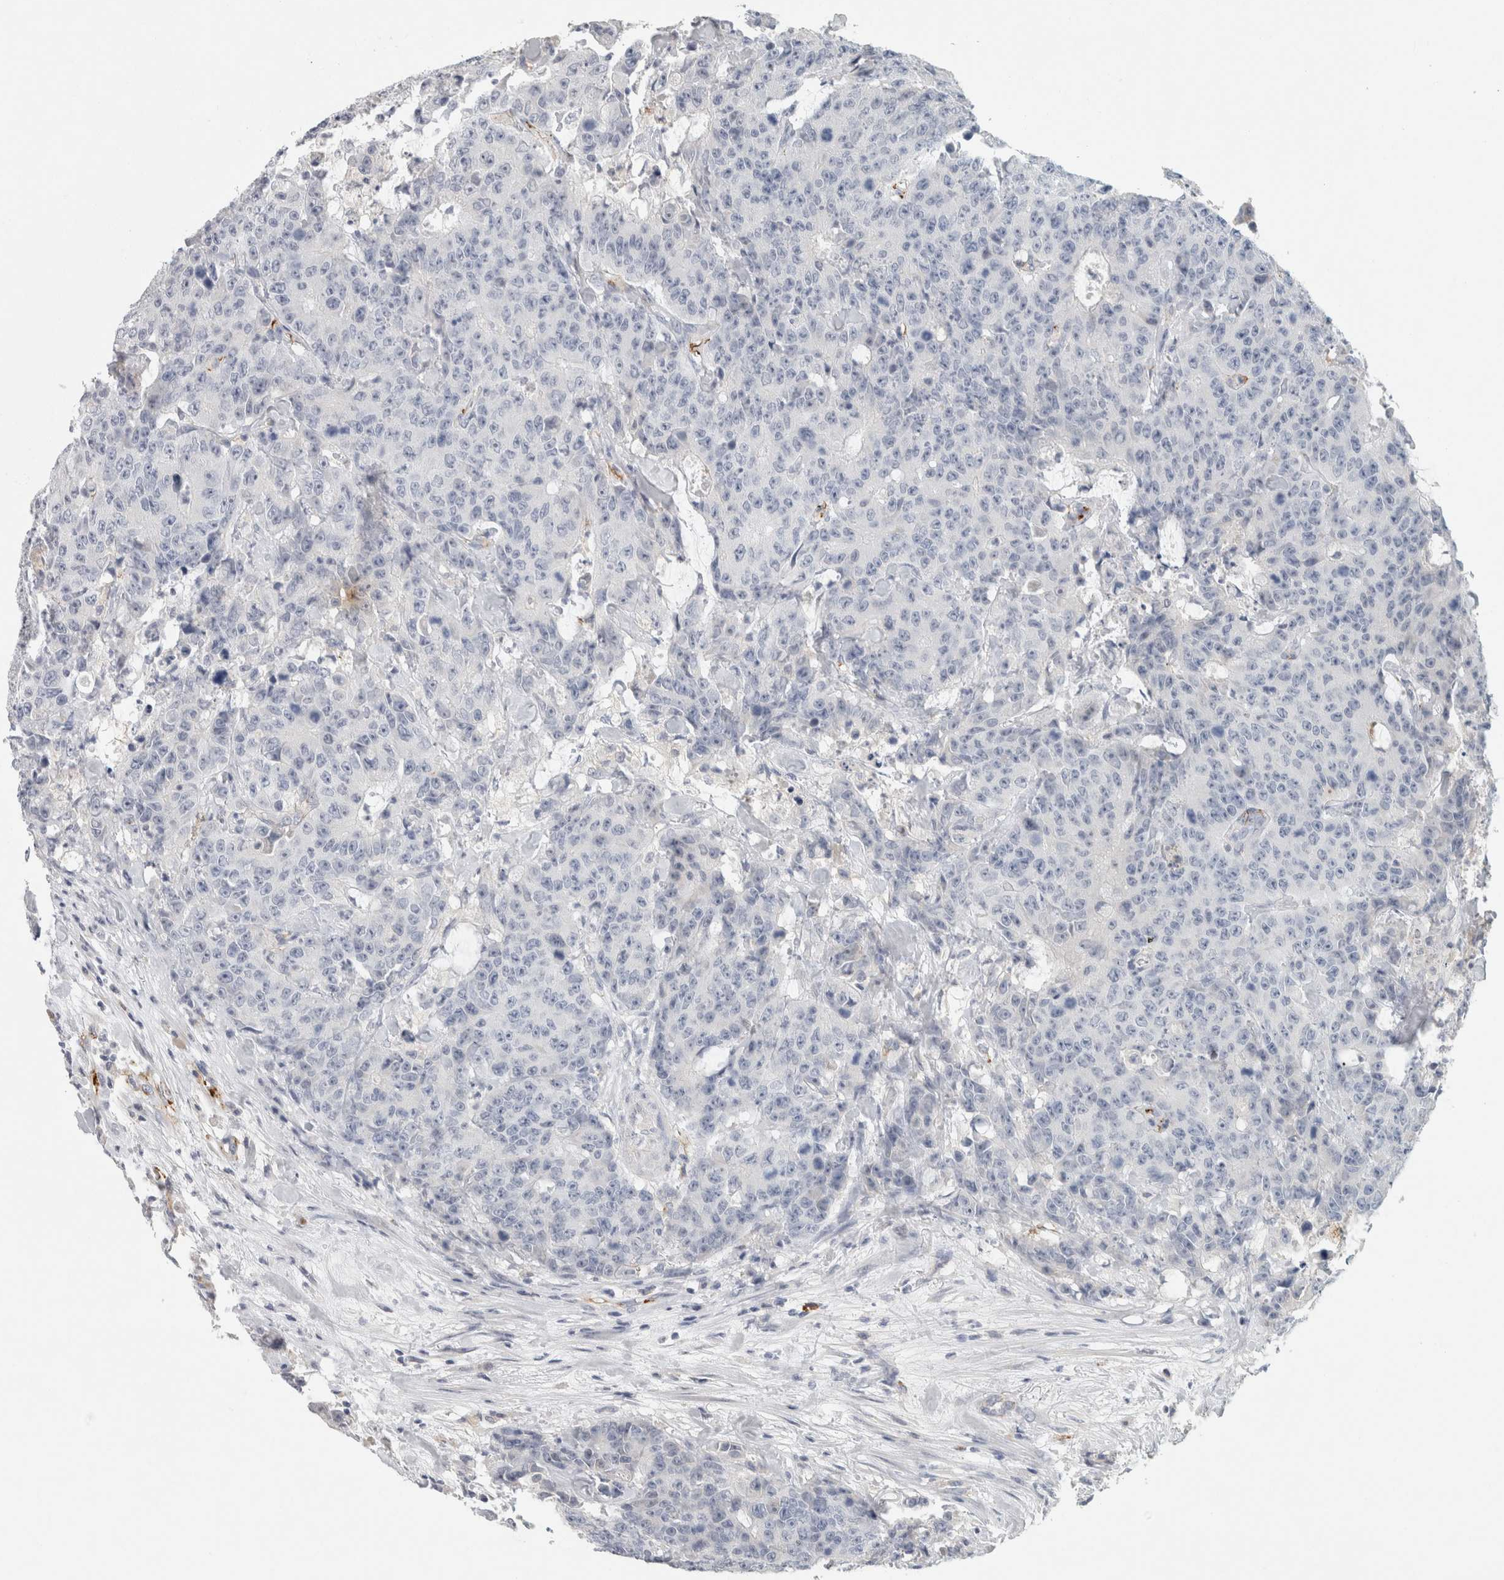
{"staining": {"intensity": "negative", "quantity": "none", "location": "none"}, "tissue": "colorectal cancer", "cell_type": "Tumor cells", "image_type": "cancer", "snomed": [{"axis": "morphology", "description": "Adenocarcinoma, NOS"}, {"axis": "topography", "description": "Colon"}], "caption": "DAB (3,3'-diaminobenzidine) immunohistochemical staining of human adenocarcinoma (colorectal) exhibits no significant staining in tumor cells.", "gene": "CD36", "patient": {"sex": "female", "age": 86}}